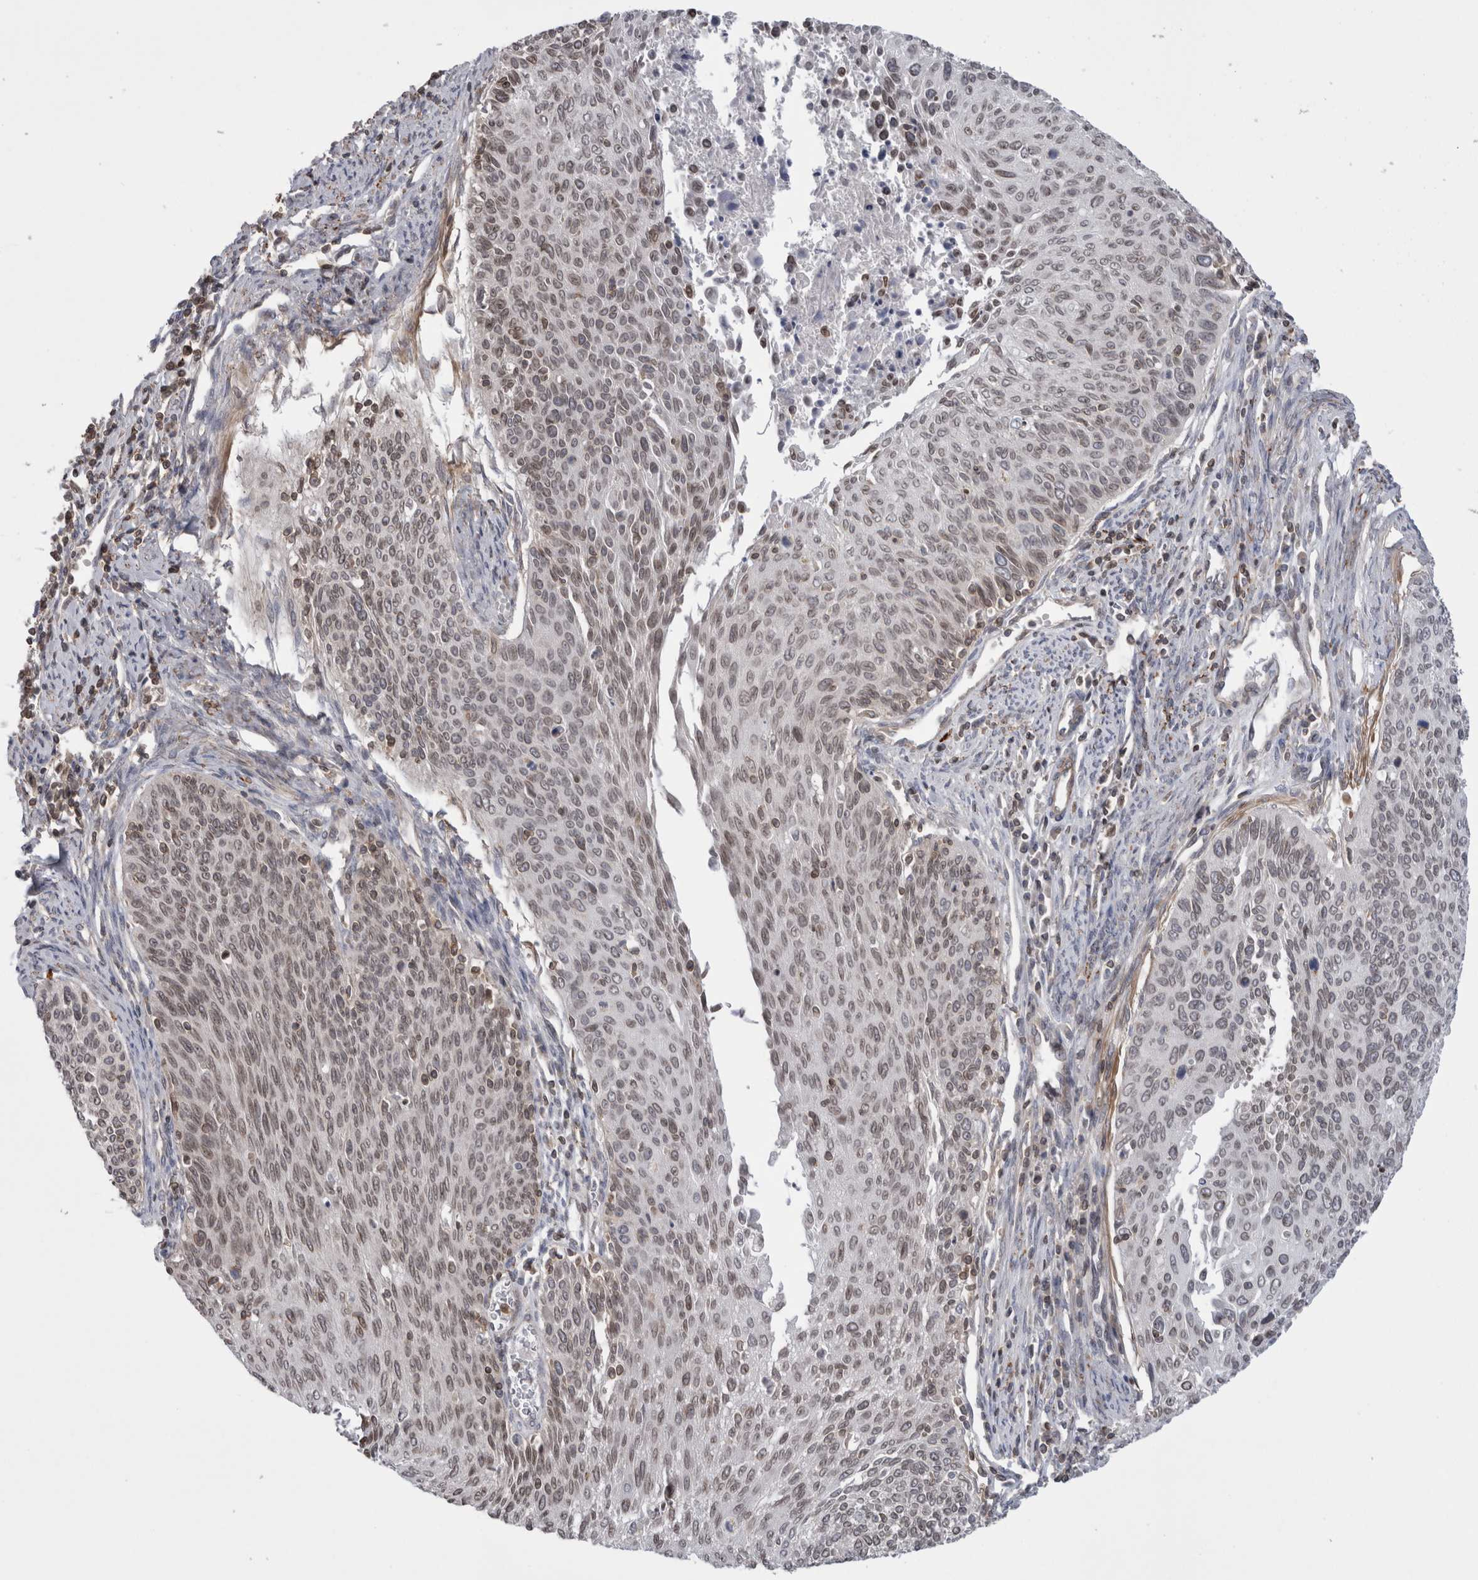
{"staining": {"intensity": "weak", "quantity": "25%-75%", "location": "nuclear"}, "tissue": "cervical cancer", "cell_type": "Tumor cells", "image_type": "cancer", "snomed": [{"axis": "morphology", "description": "Squamous cell carcinoma, NOS"}, {"axis": "topography", "description": "Cervix"}], "caption": "Immunohistochemical staining of human cervical cancer (squamous cell carcinoma) exhibits low levels of weak nuclear protein expression in about 25%-75% of tumor cells. (IHC, brightfield microscopy, high magnification).", "gene": "DARS2", "patient": {"sex": "female", "age": 55}}